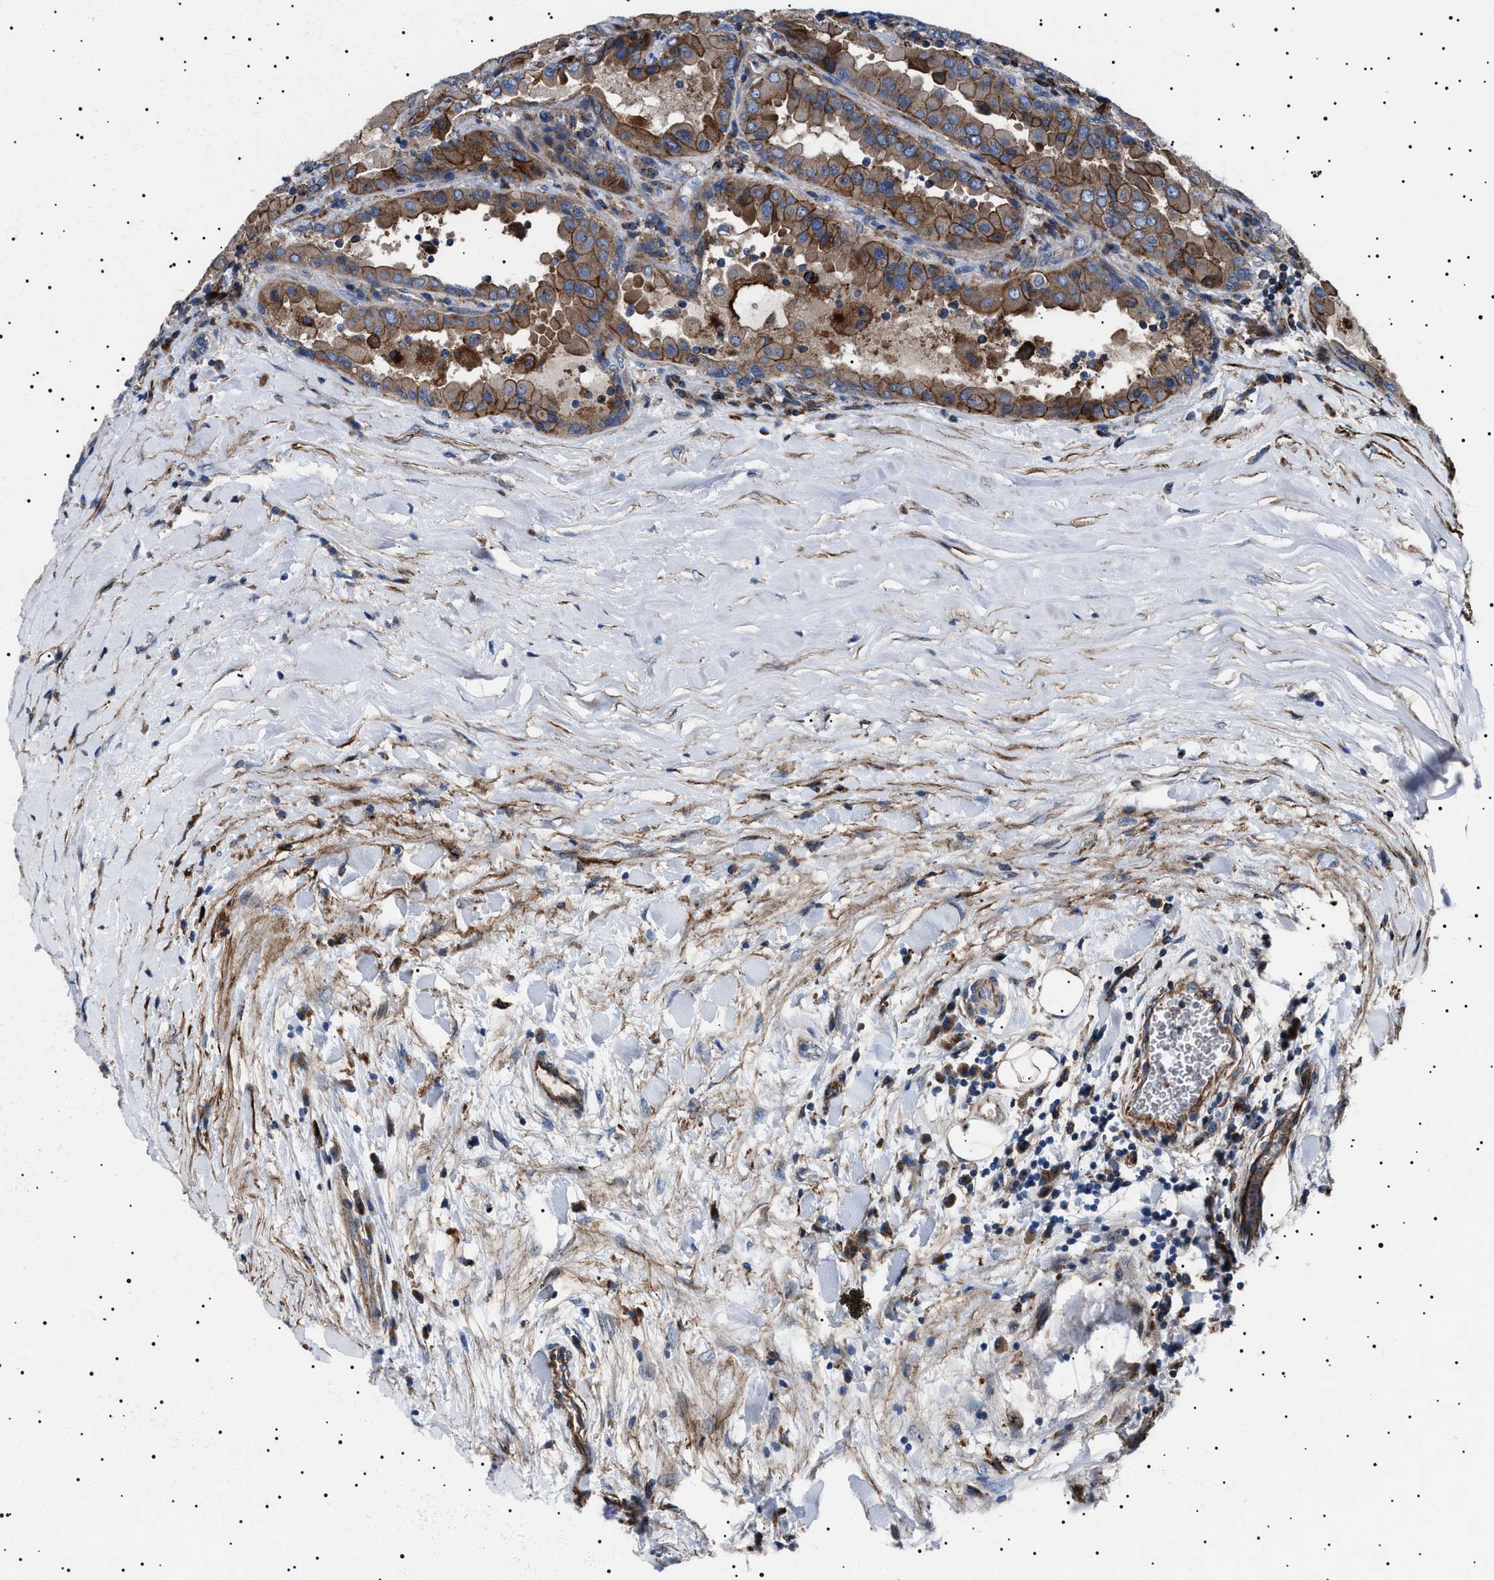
{"staining": {"intensity": "strong", "quantity": ">75%", "location": "cytoplasmic/membranous"}, "tissue": "thyroid cancer", "cell_type": "Tumor cells", "image_type": "cancer", "snomed": [{"axis": "morphology", "description": "Papillary adenocarcinoma, NOS"}, {"axis": "topography", "description": "Thyroid gland"}], "caption": "High-power microscopy captured an immunohistochemistry micrograph of thyroid cancer (papillary adenocarcinoma), revealing strong cytoplasmic/membranous staining in about >75% of tumor cells.", "gene": "NEU1", "patient": {"sex": "male", "age": 33}}